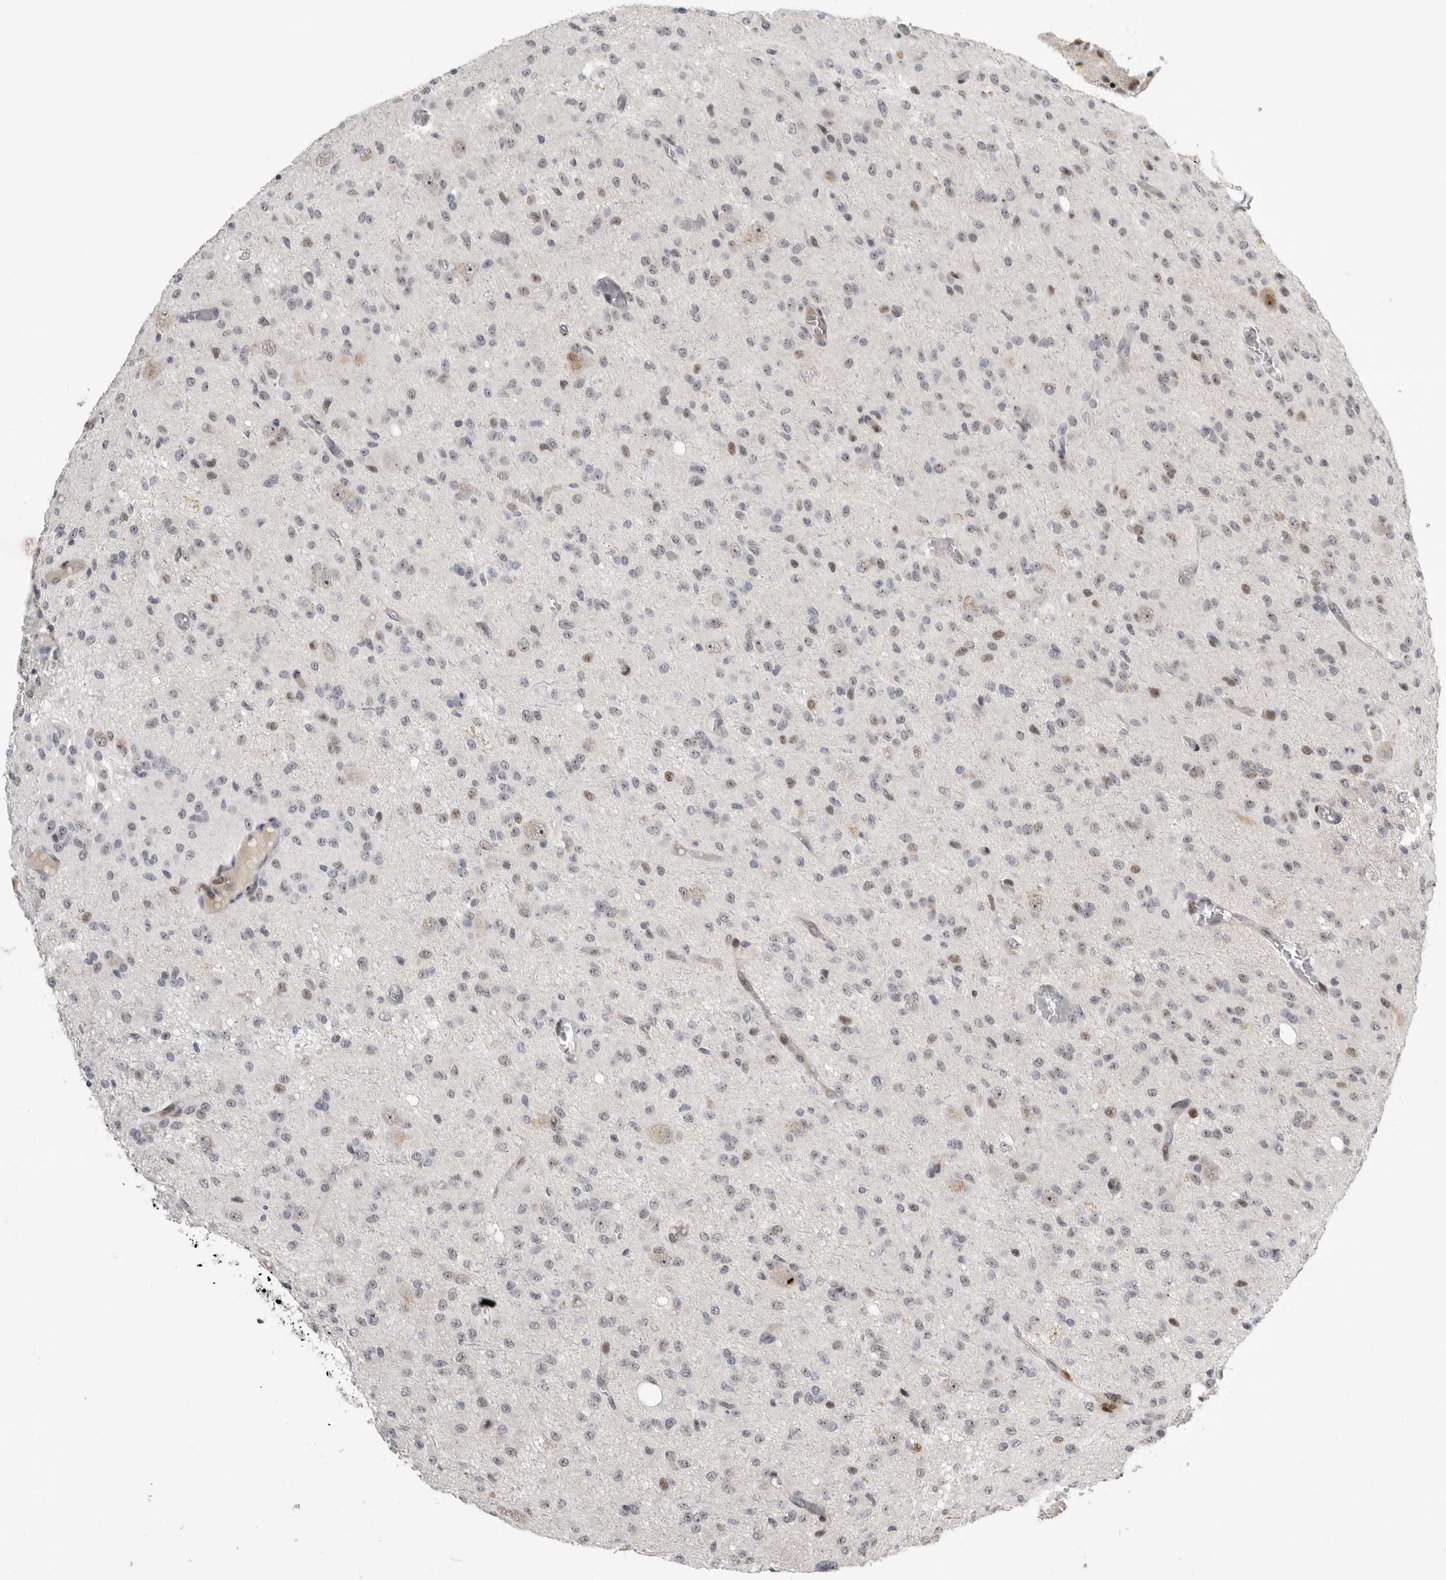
{"staining": {"intensity": "weak", "quantity": "<25%", "location": "nuclear"}, "tissue": "glioma", "cell_type": "Tumor cells", "image_type": "cancer", "snomed": [{"axis": "morphology", "description": "Glioma, malignant, High grade"}, {"axis": "topography", "description": "Brain"}], "caption": "This is an immunohistochemistry histopathology image of human malignant glioma (high-grade). There is no positivity in tumor cells.", "gene": "PCMTD1", "patient": {"sex": "female", "age": 59}}